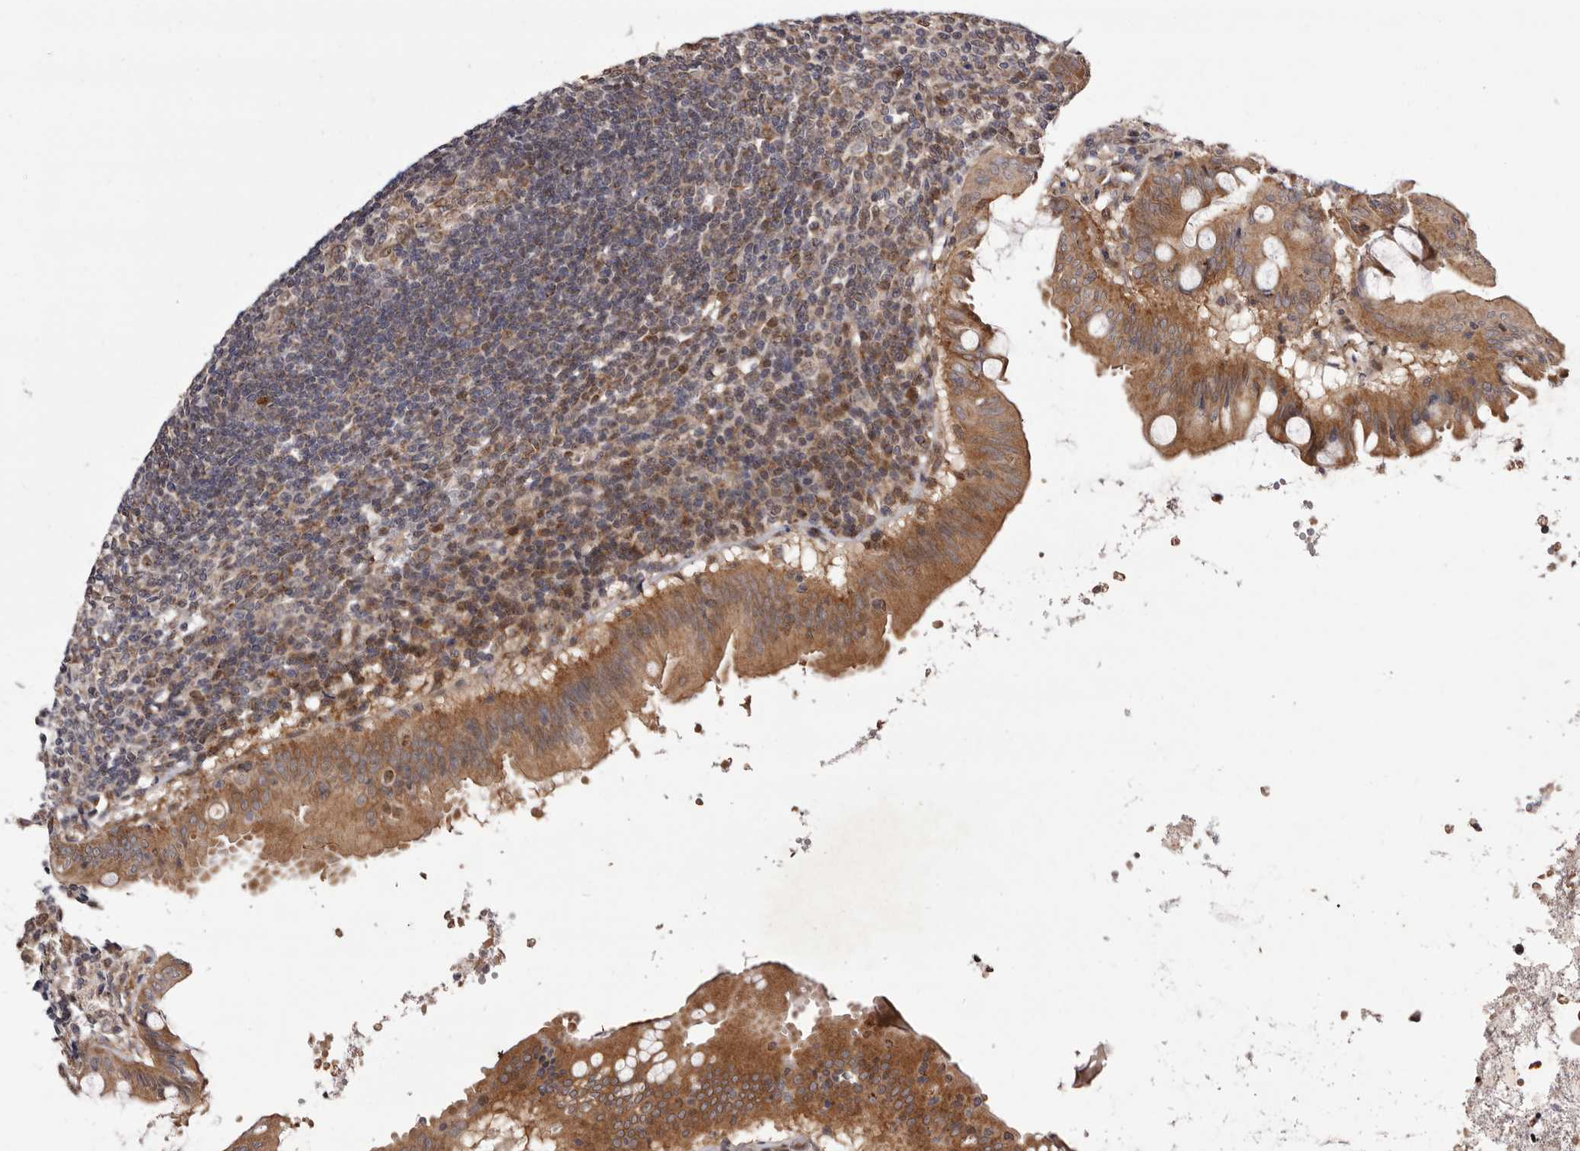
{"staining": {"intensity": "moderate", "quantity": ">75%", "location": "cytoplasmic/membranous,nuclear"}, "tissue": "appendix", "cell_type": "Glandular cells", "image_type": "normal", "snomed": [{"axis": "morphology", "description": "Normal tissue, NOS"}, {"axis": "topography", "description": "Appendix"}], "caption": "This micrograph shows immunohistochemistry staining of unremarkable appendix, with medium moderate cytoplasmic/membranous,nuclear staining in about >75% of glandular cells.", "gene": "GLRX3", "patient": {"sex": "female", "age": 54}}